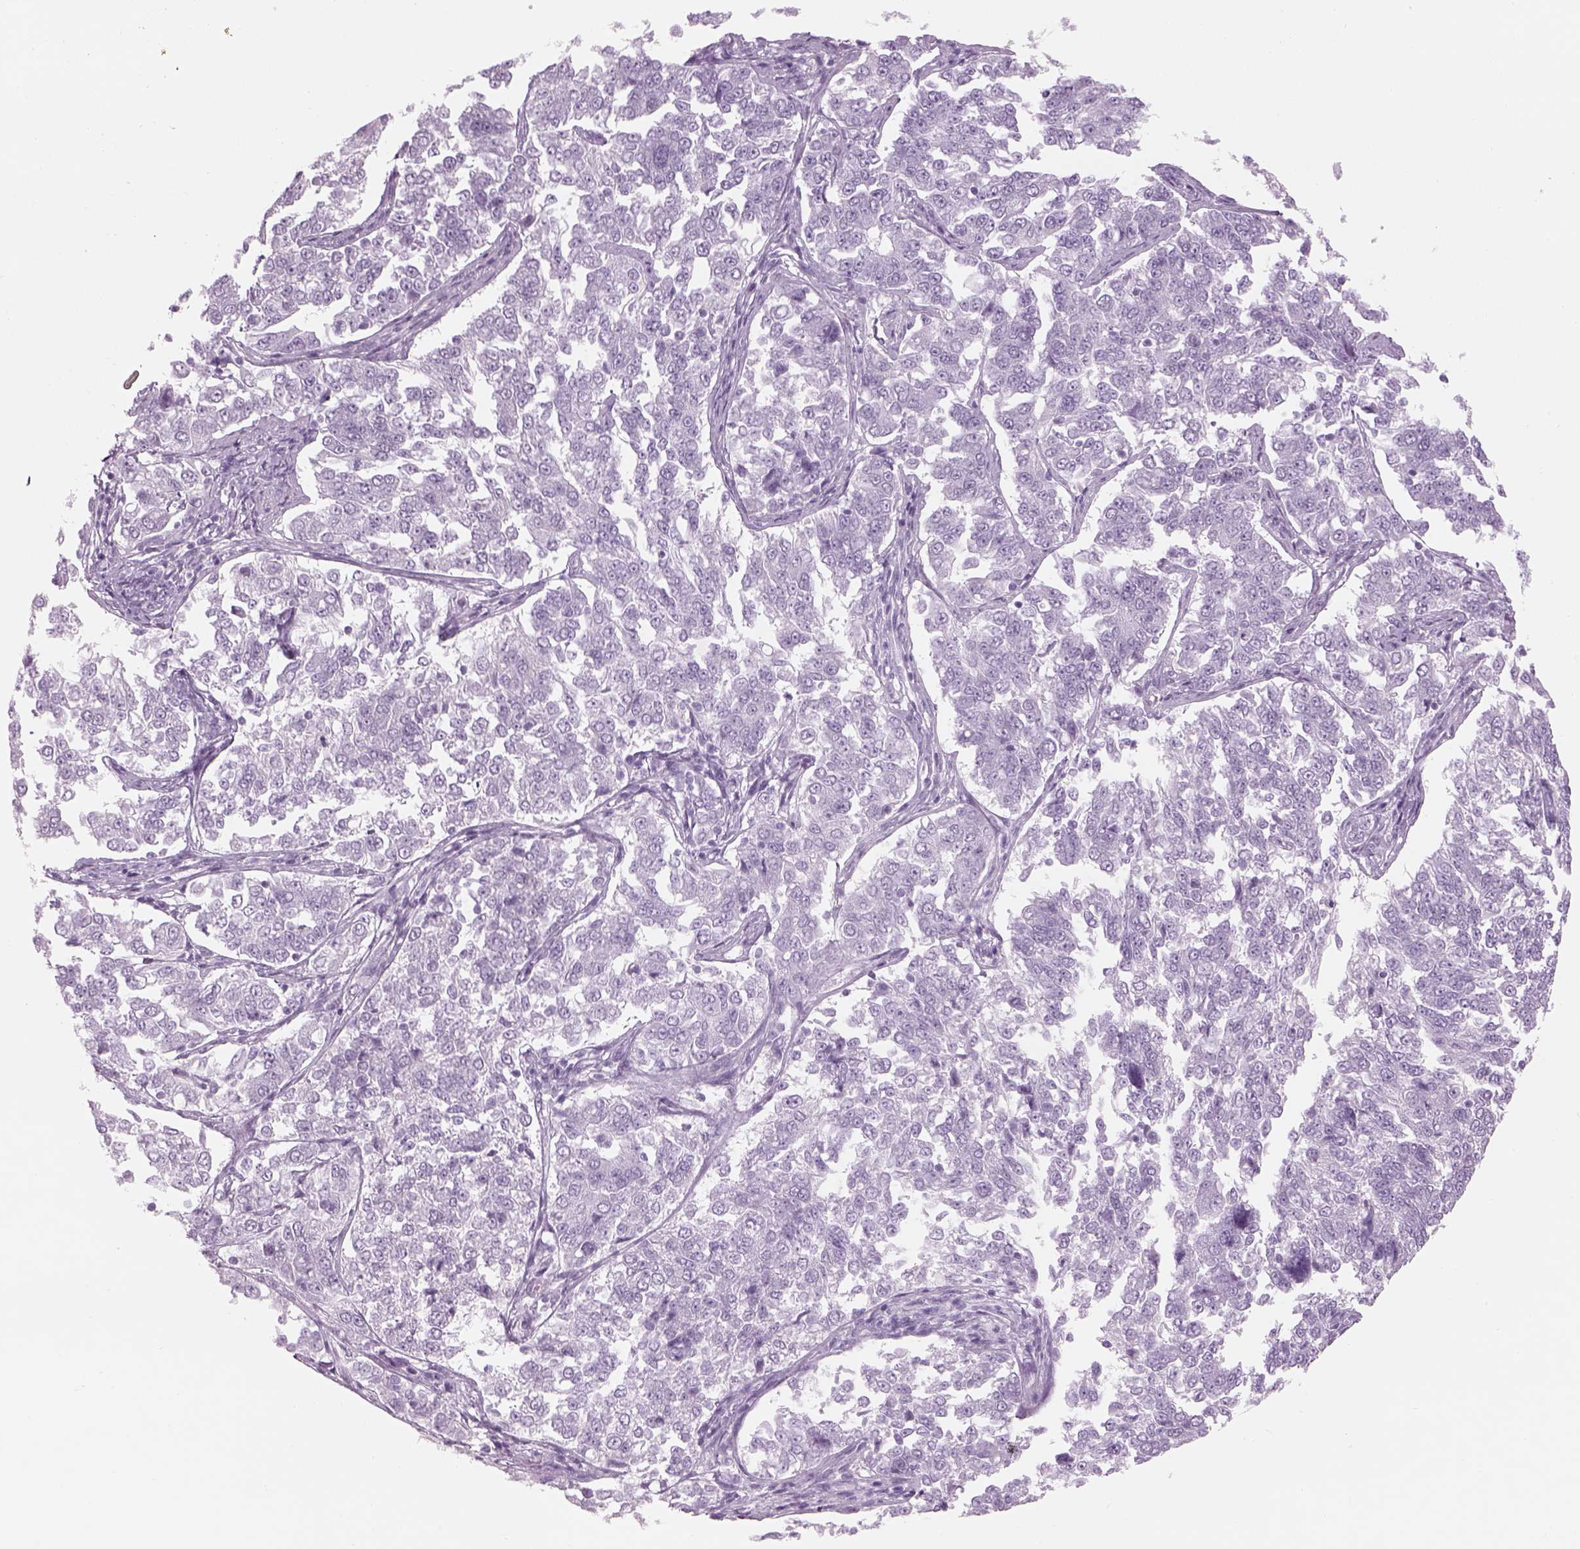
{"staining": {"intensity": "negative", "quantity": "none", "location": "none"}, "tissue": "endometrial cancer", "cell_type": "Tumor cells", "image_type": "cancer", "snomed": [{"axis": "morphology", "description": "Adenocarcinoma, NOS"}, {"axis": "topography", "description": "Endometrium"}], "caption": "Tumor cells show no significant staining in adenocarcinoma (endometrial). (Immunohistochemistry, brightfield microscopy, high magnification).", "gene": "PABPC1L2B", "patient": {"sex": "female", "age": 43}}